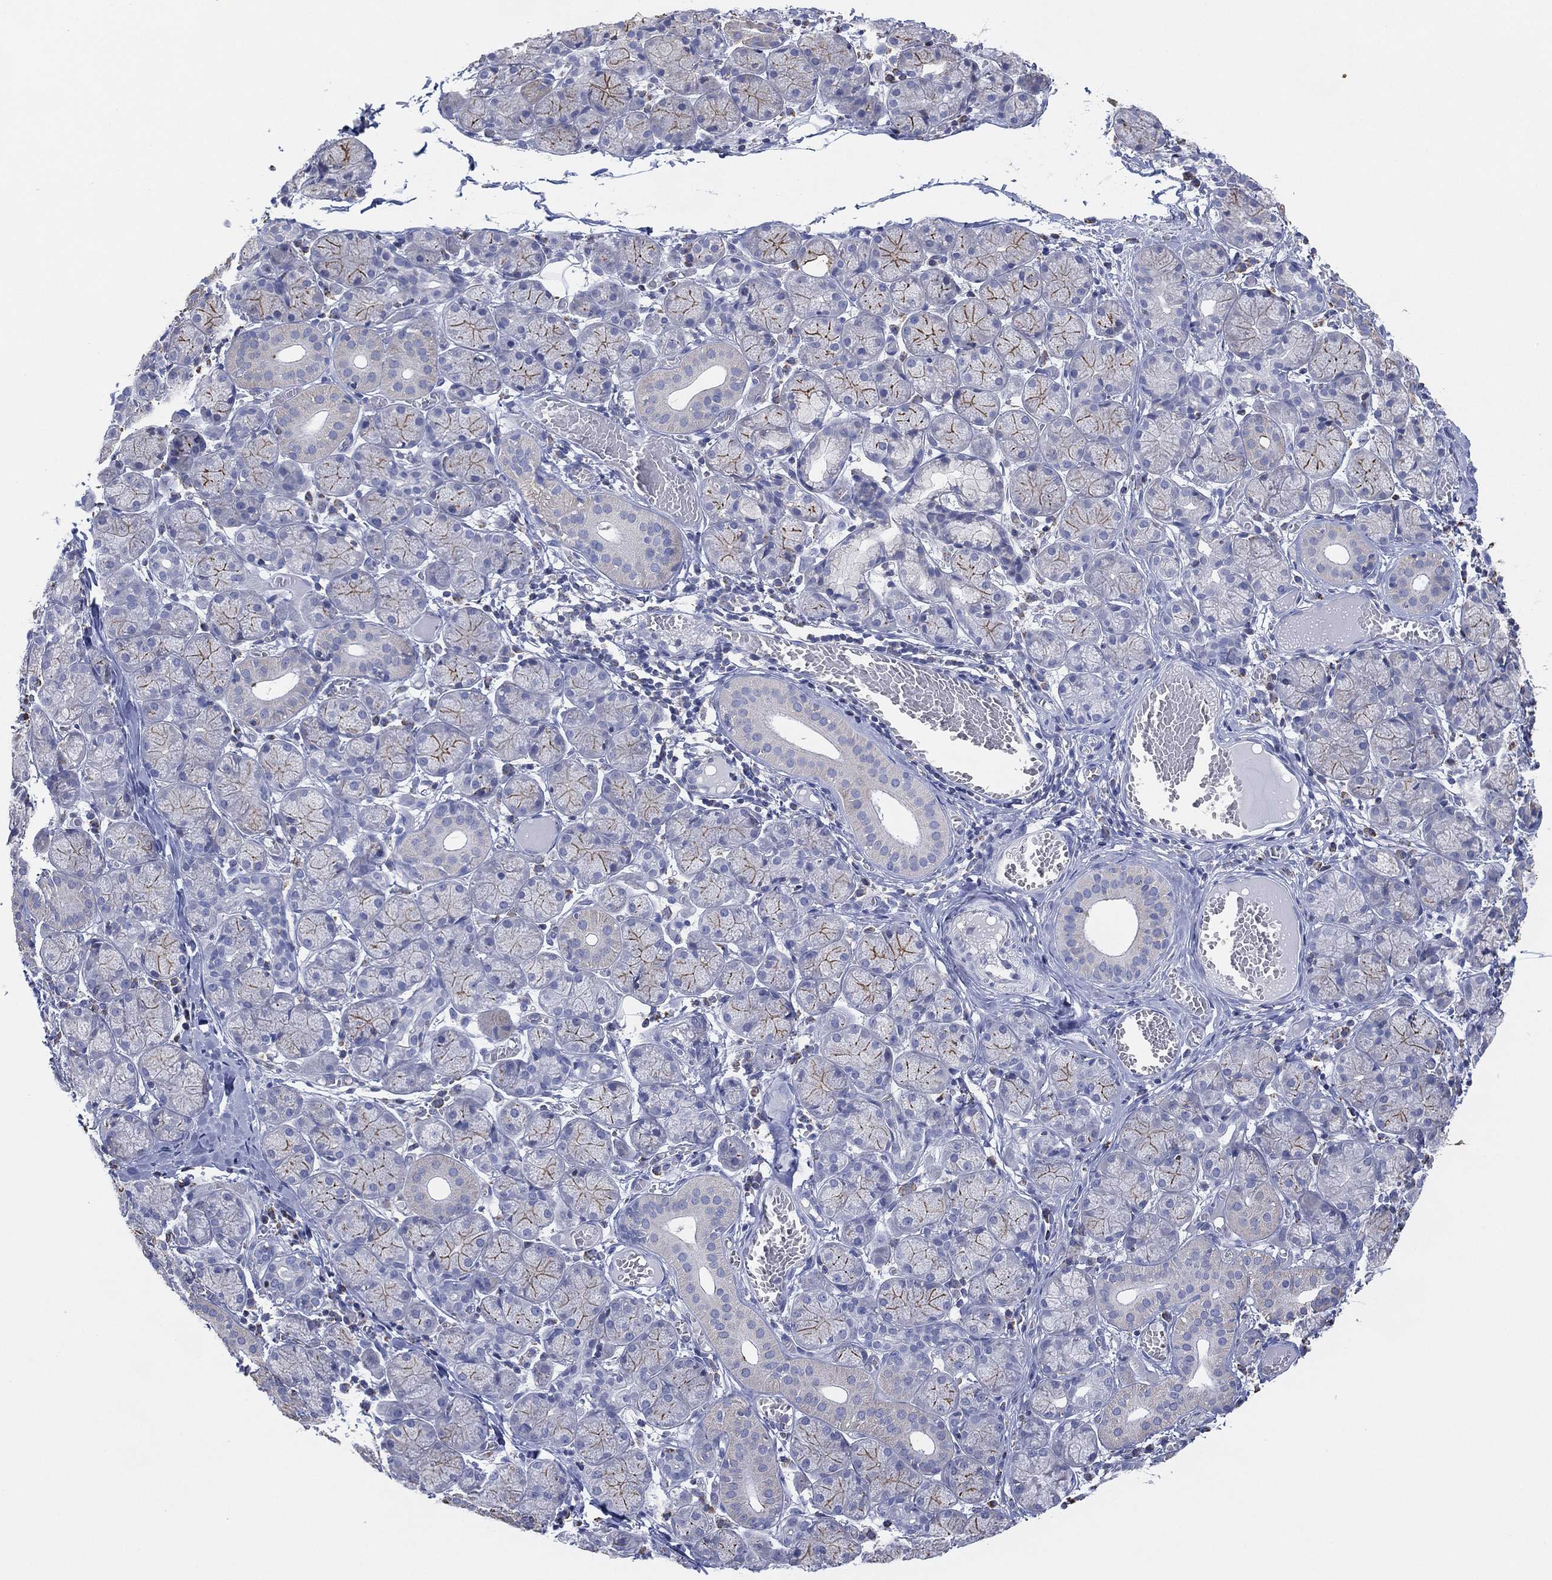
{"staining": {"intensity": "strong", "quantity": "<25%", "location": "cytoplasmic/membranous"}, "tissue": "salivary gland", "cell_type": "Glandular cells", "image_type": "normal", "snomed": [{"axis": "morphology", "description": "Normal tissue, NOS"}, {"axis": "topography", "description": "Salivary gland"}, {"axis": "topography", "description": "Peripheral nerve tissue"}], "caption": "IHC (DAB (3,3'-diaminobenzidine)) staining of normal human salivary gland exhibits strong cytoplasmic/membranous protein staining in about <25% of glandular cells.", "gene": "CFTR", "patient": {"sex": "female", "age": 24}}